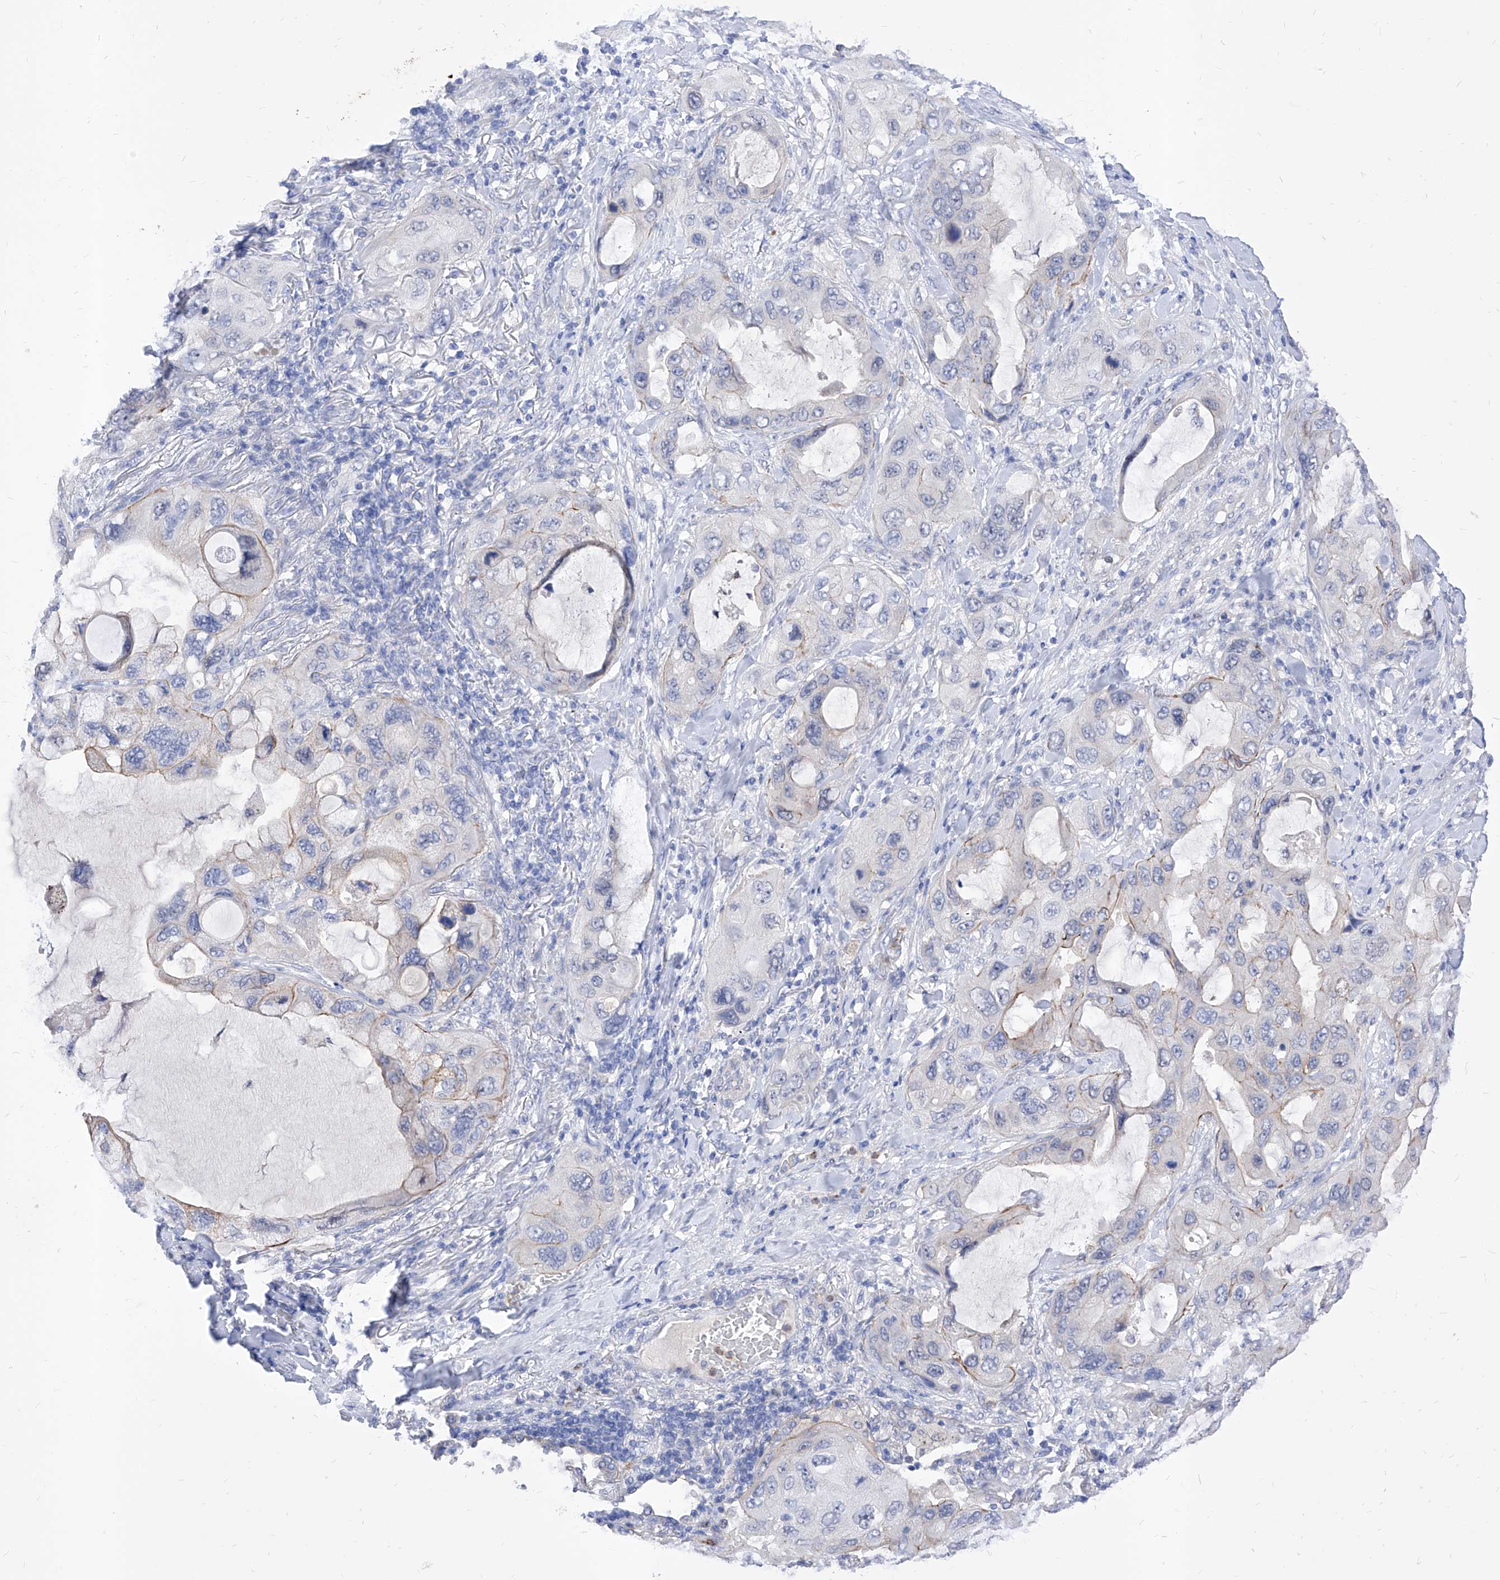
{"staining": {"intensity": "weak", "quantity": "<25%", "location": "cytoplasmic/membranous"}, "tissue": "lung cancer", "cell_type": "Tumor cells", "image_type": "cancer", "snomed": [{"axis": "morphology", "description": "Squamous cell carcinoma, NOS"}, {"axis": "topography", "description": "Lung"}], "caption": "There is no significant positivity in tumor cells of lung squamous cell carcinoma.", "gene": "VAX1", "patient": {"sex": "female", "age": 73}}